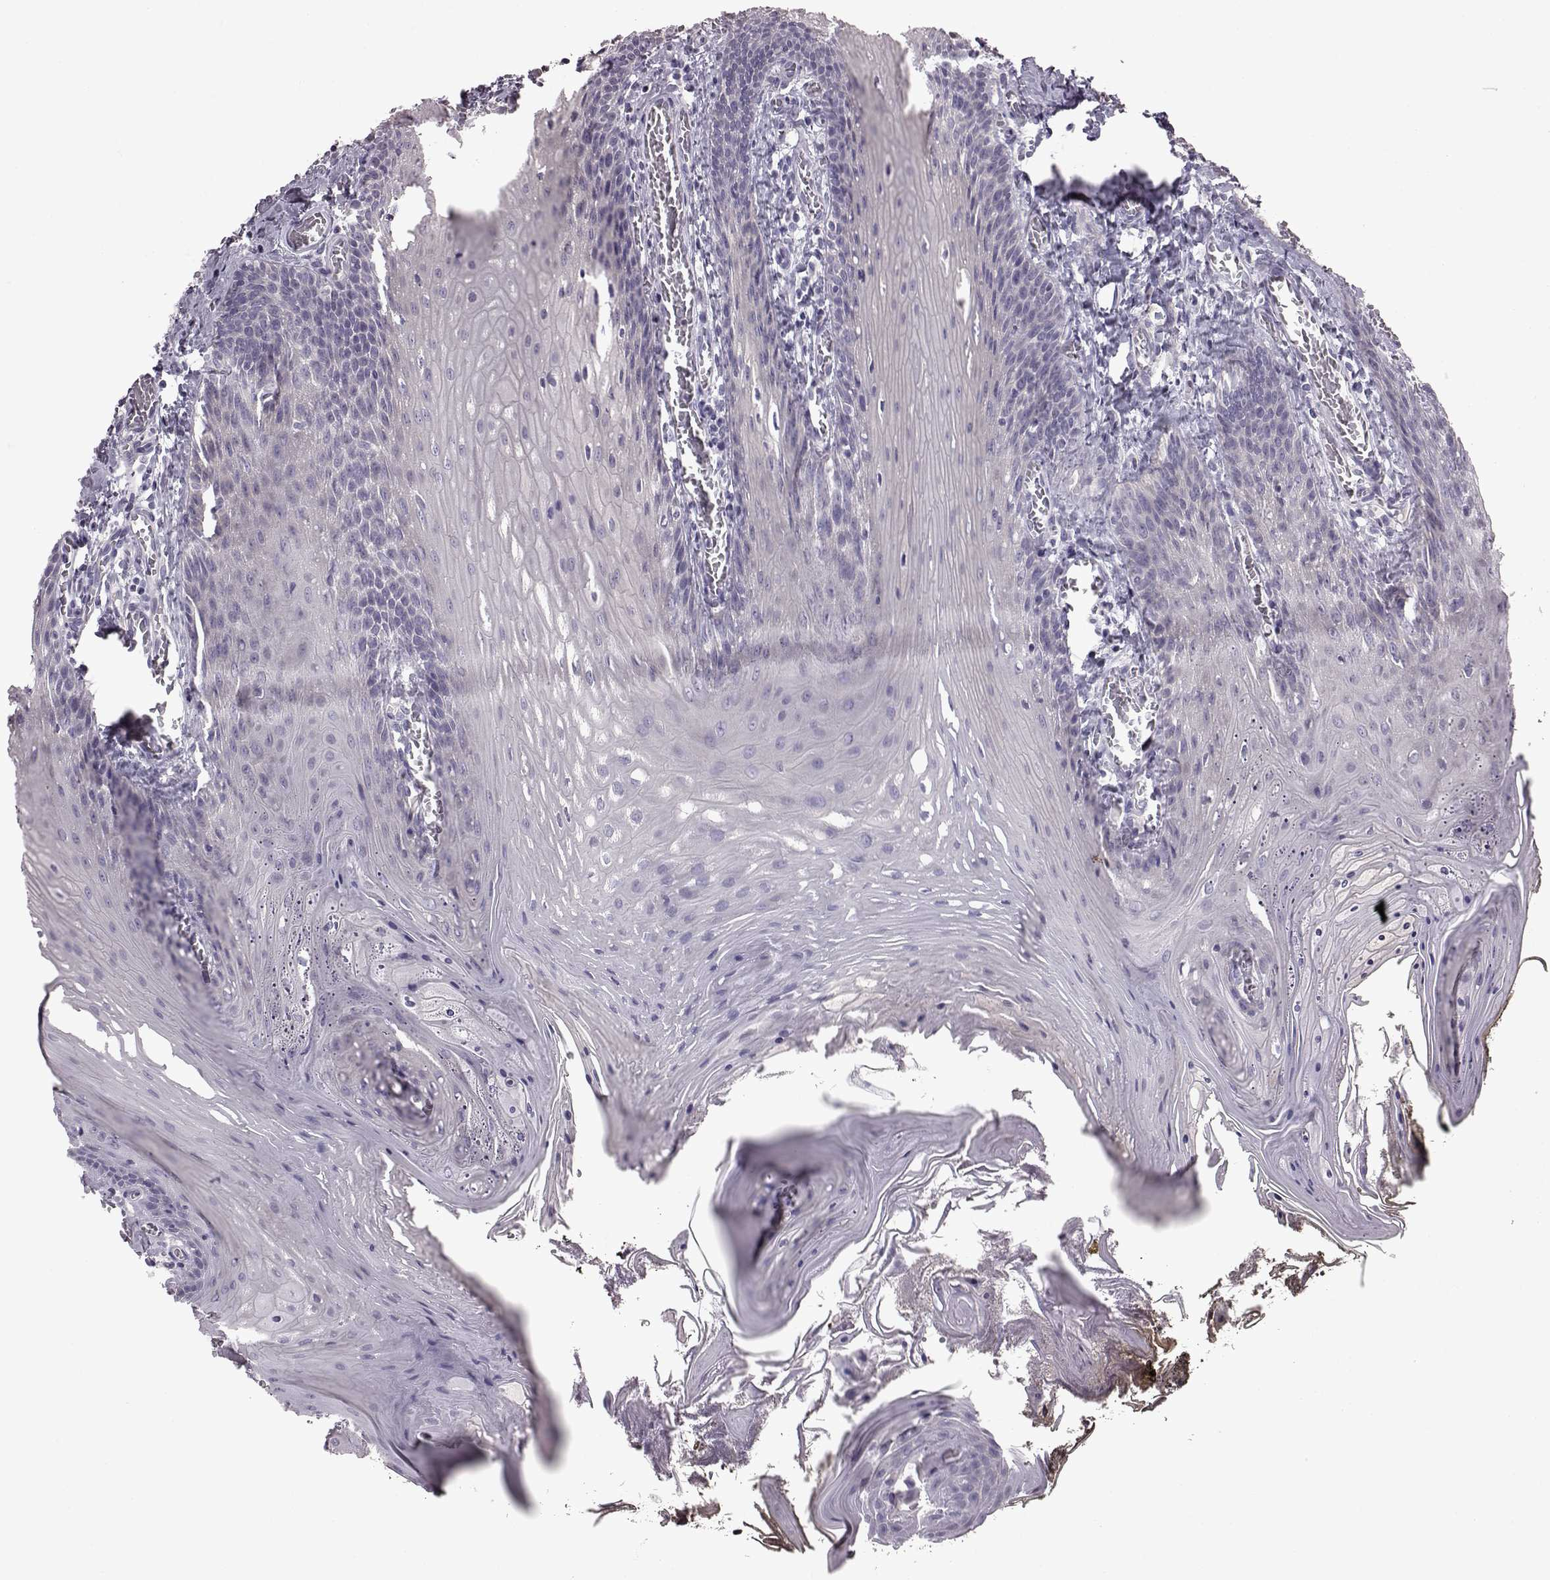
{"staining": {"intensity": "negative", "quantity": "none", "location": "none"}, "tissue": "oral mucosa", "cell_type": "Squamous epithelial cells", "image_type": "normal", "snomed": [{"axis": "morphology", "description": "Normal tissue, NOS"}, {"axis": "topography", "description": "Oral tissue"}], "caption": "IHC histopathology image of benign human oral mucosa stained for a protein (brown), which demonstrates no staining in squamous epithelial cells.", "gene": "ADGRG2", "patient": {"sex": "male", "age": 9}}